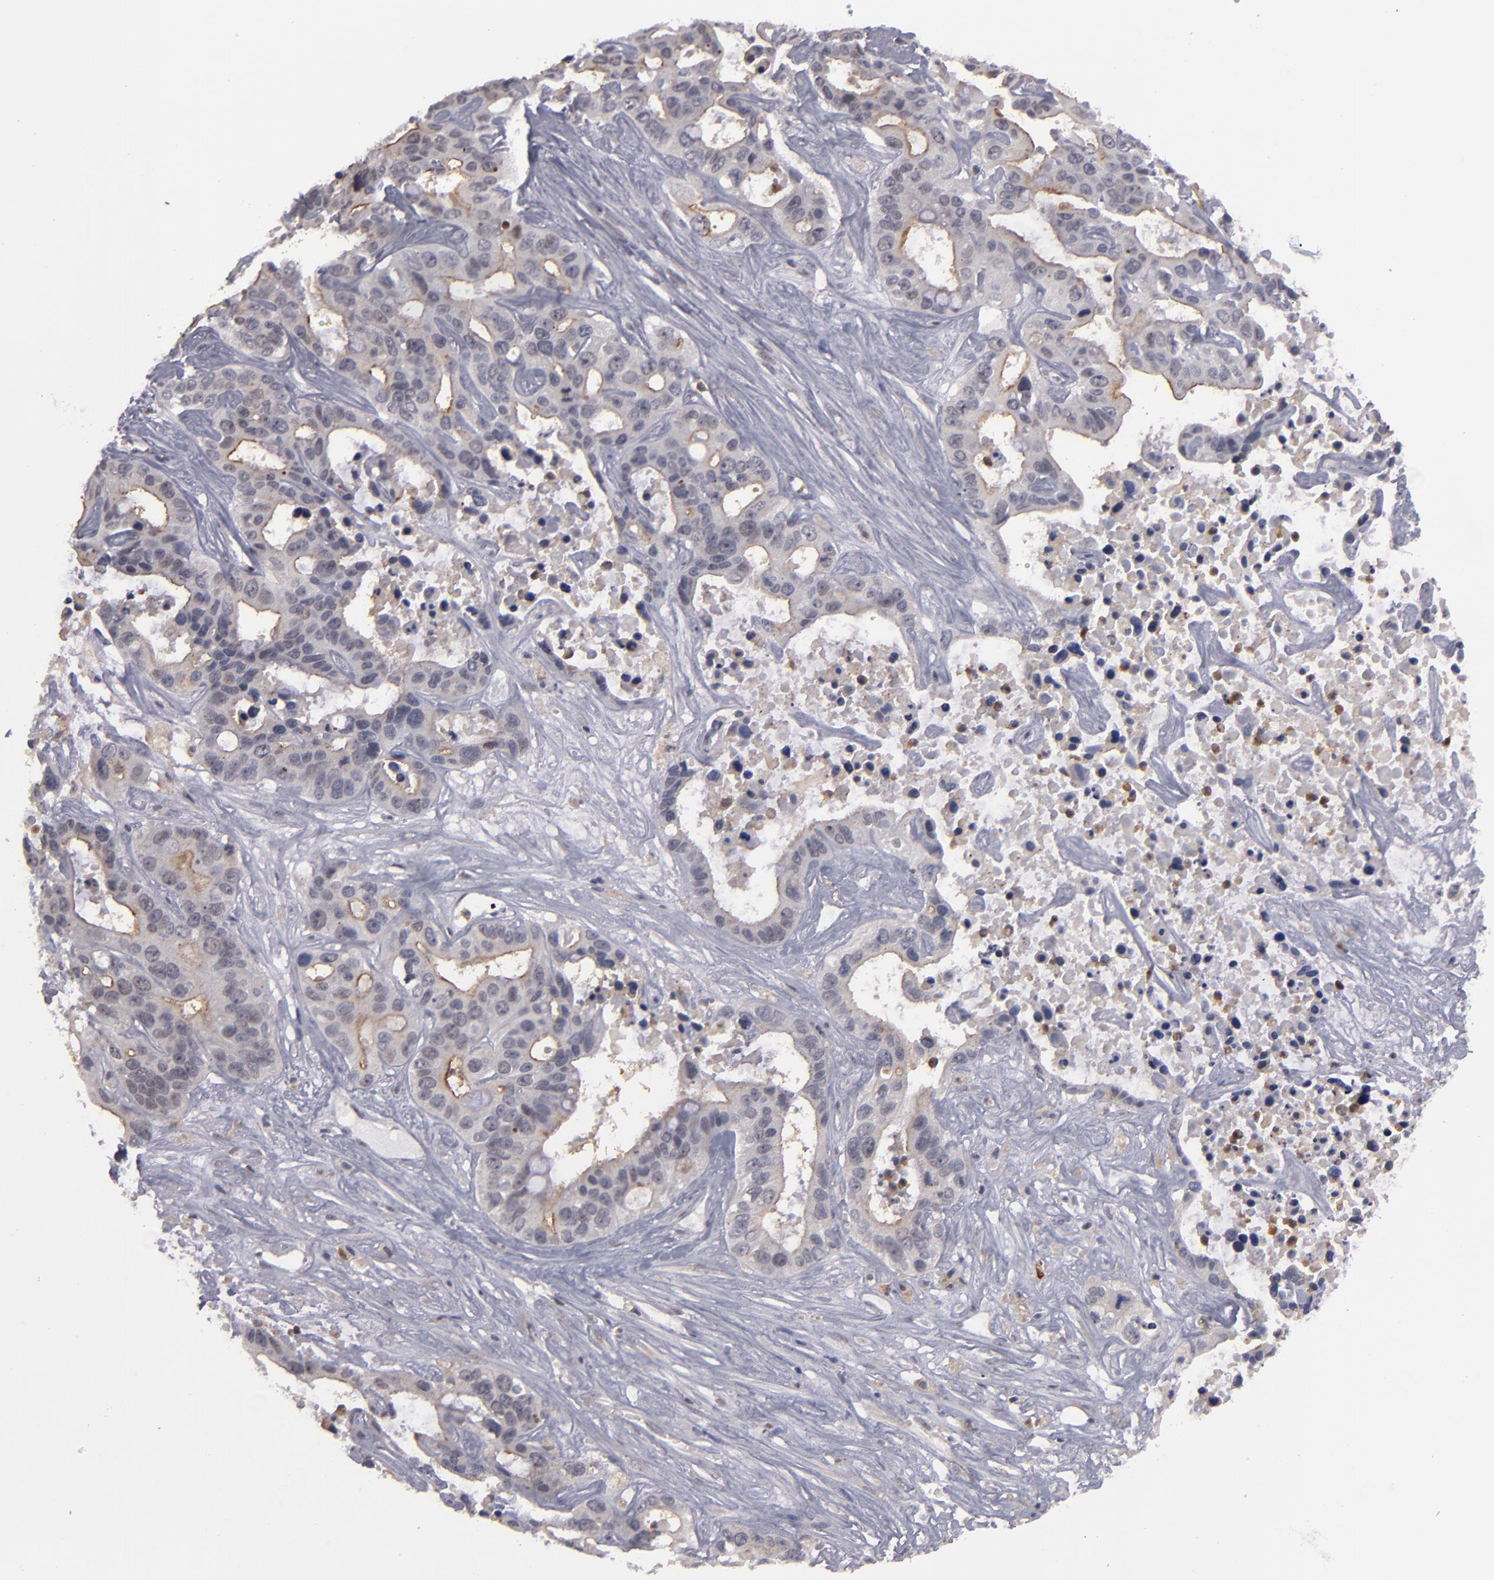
{"staining": {"intensity": "moderate", "quantity": ">75%", "location": "cytoplasmic/membranous"}, "tissue": "liver cancer", "cell_type": "Tumor cells", "image_type": "cancer", "snomed": [{"axis": "morphology", "description": "Cholangiocarcinoma"}, {"axis": "topography", "description": "Liver"}], "caption": "Immunohistochemical staining of human liver cancer reveals medium levels of moderate cytoplasmic/membranous expression in about >75% of tumor cells. (IHC, brightfield microscopy, high magnification).", "gene": "STX3", "patient": {"sex": "female", "age": 65}}